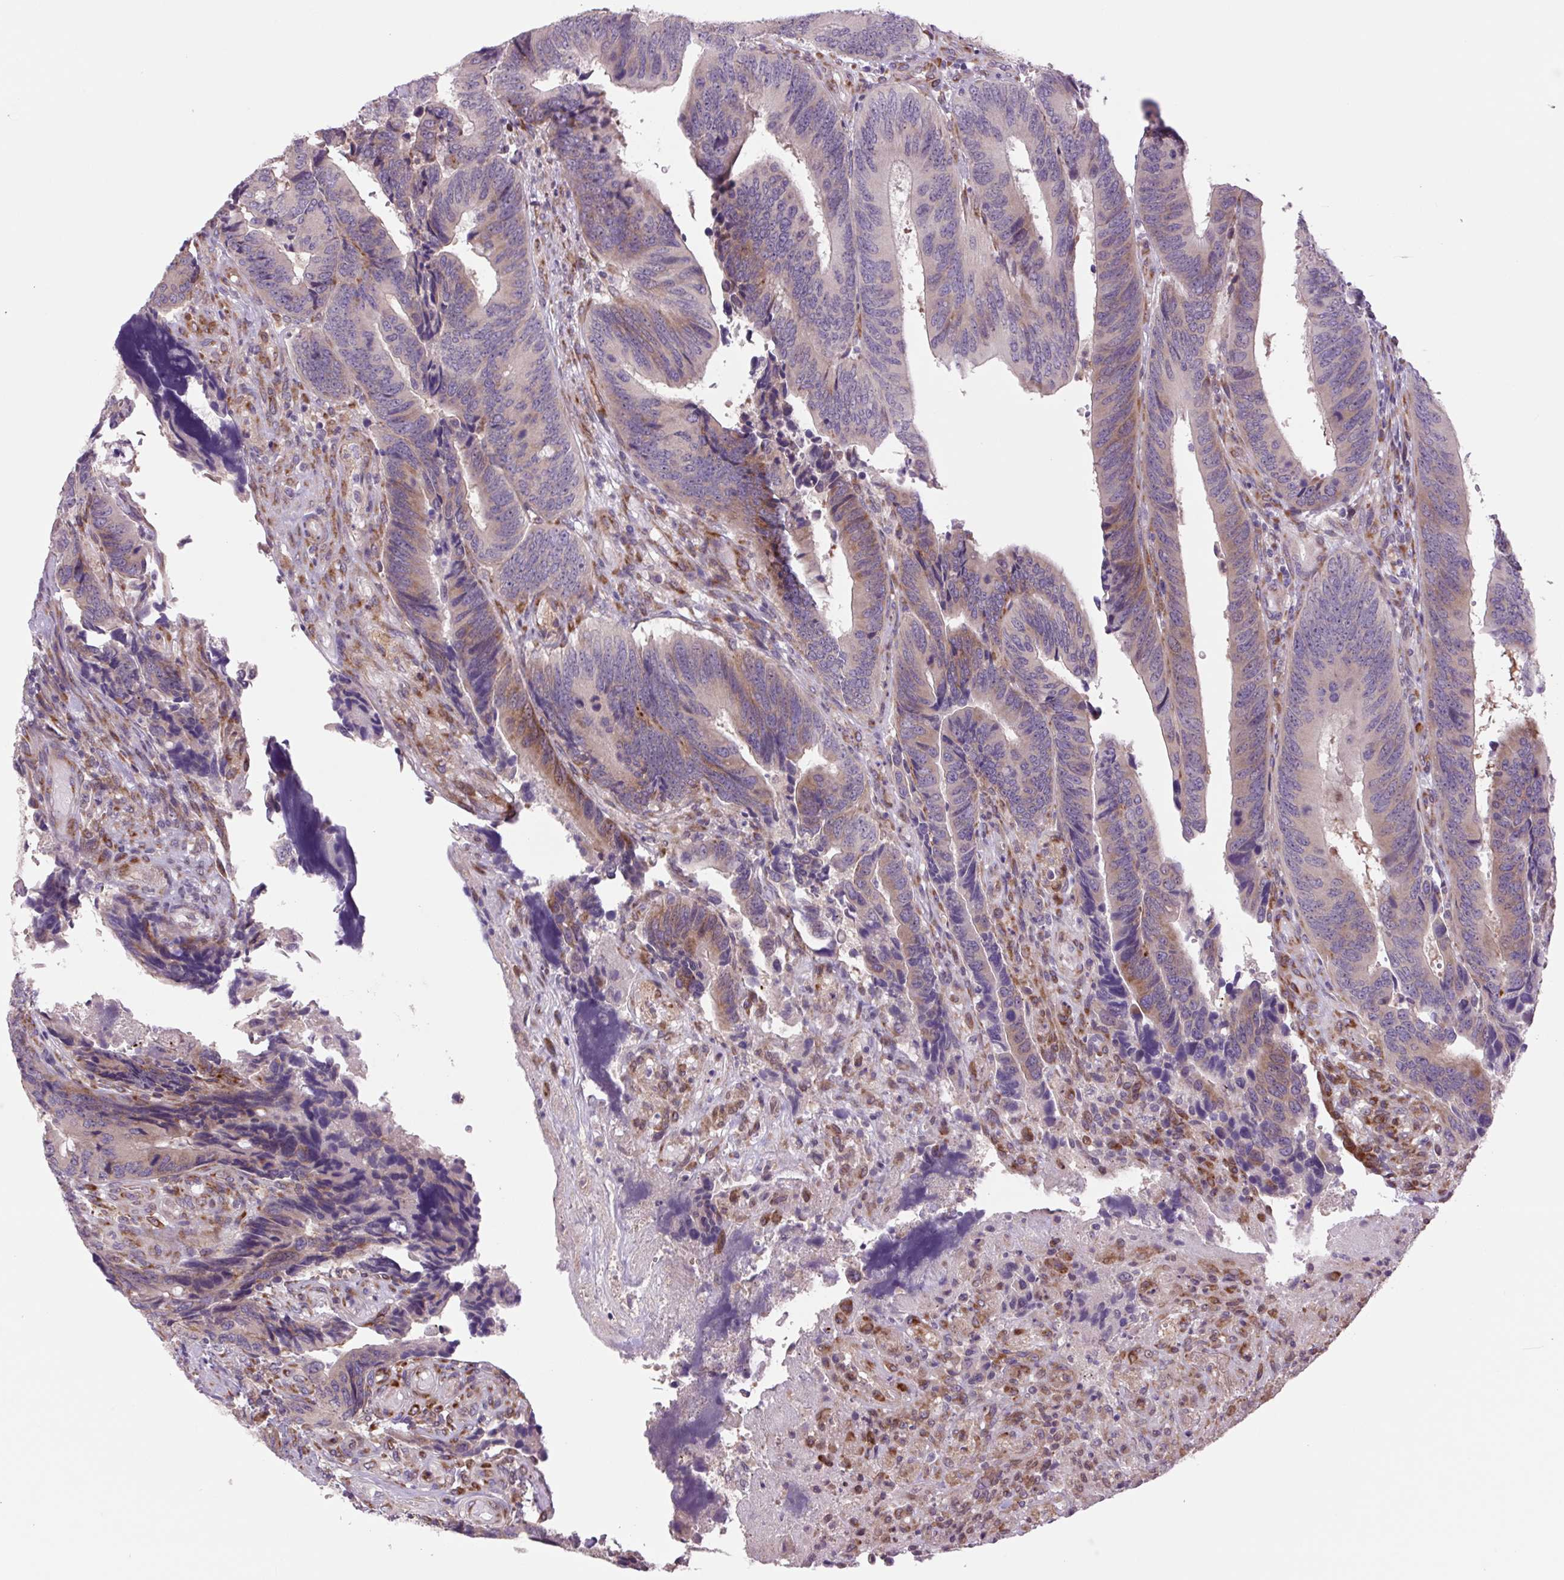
{"staining": {"intensity": "moderate", "quantity": "25%-75%", "location": "cytoplasmic/membranous"}, "tissue": "colorectal cancer", "cell_type": "Tumor cells", "image_type": "cancer", "snomed": [{"axis": "morphology", "description": "Adenocarcinoma, NOS"}, {"axis": "topography", "description": "Colon"}], "caption": "Adenocarcinoma (colorectal) stained with immunohistochemistry (IHC) displays moderate cytoplasmic/membranous expression in approximately 25%-75% of tumor cells.", "gene": "PLA2G4A", "patient": {"sex": "male", "age": 87}}